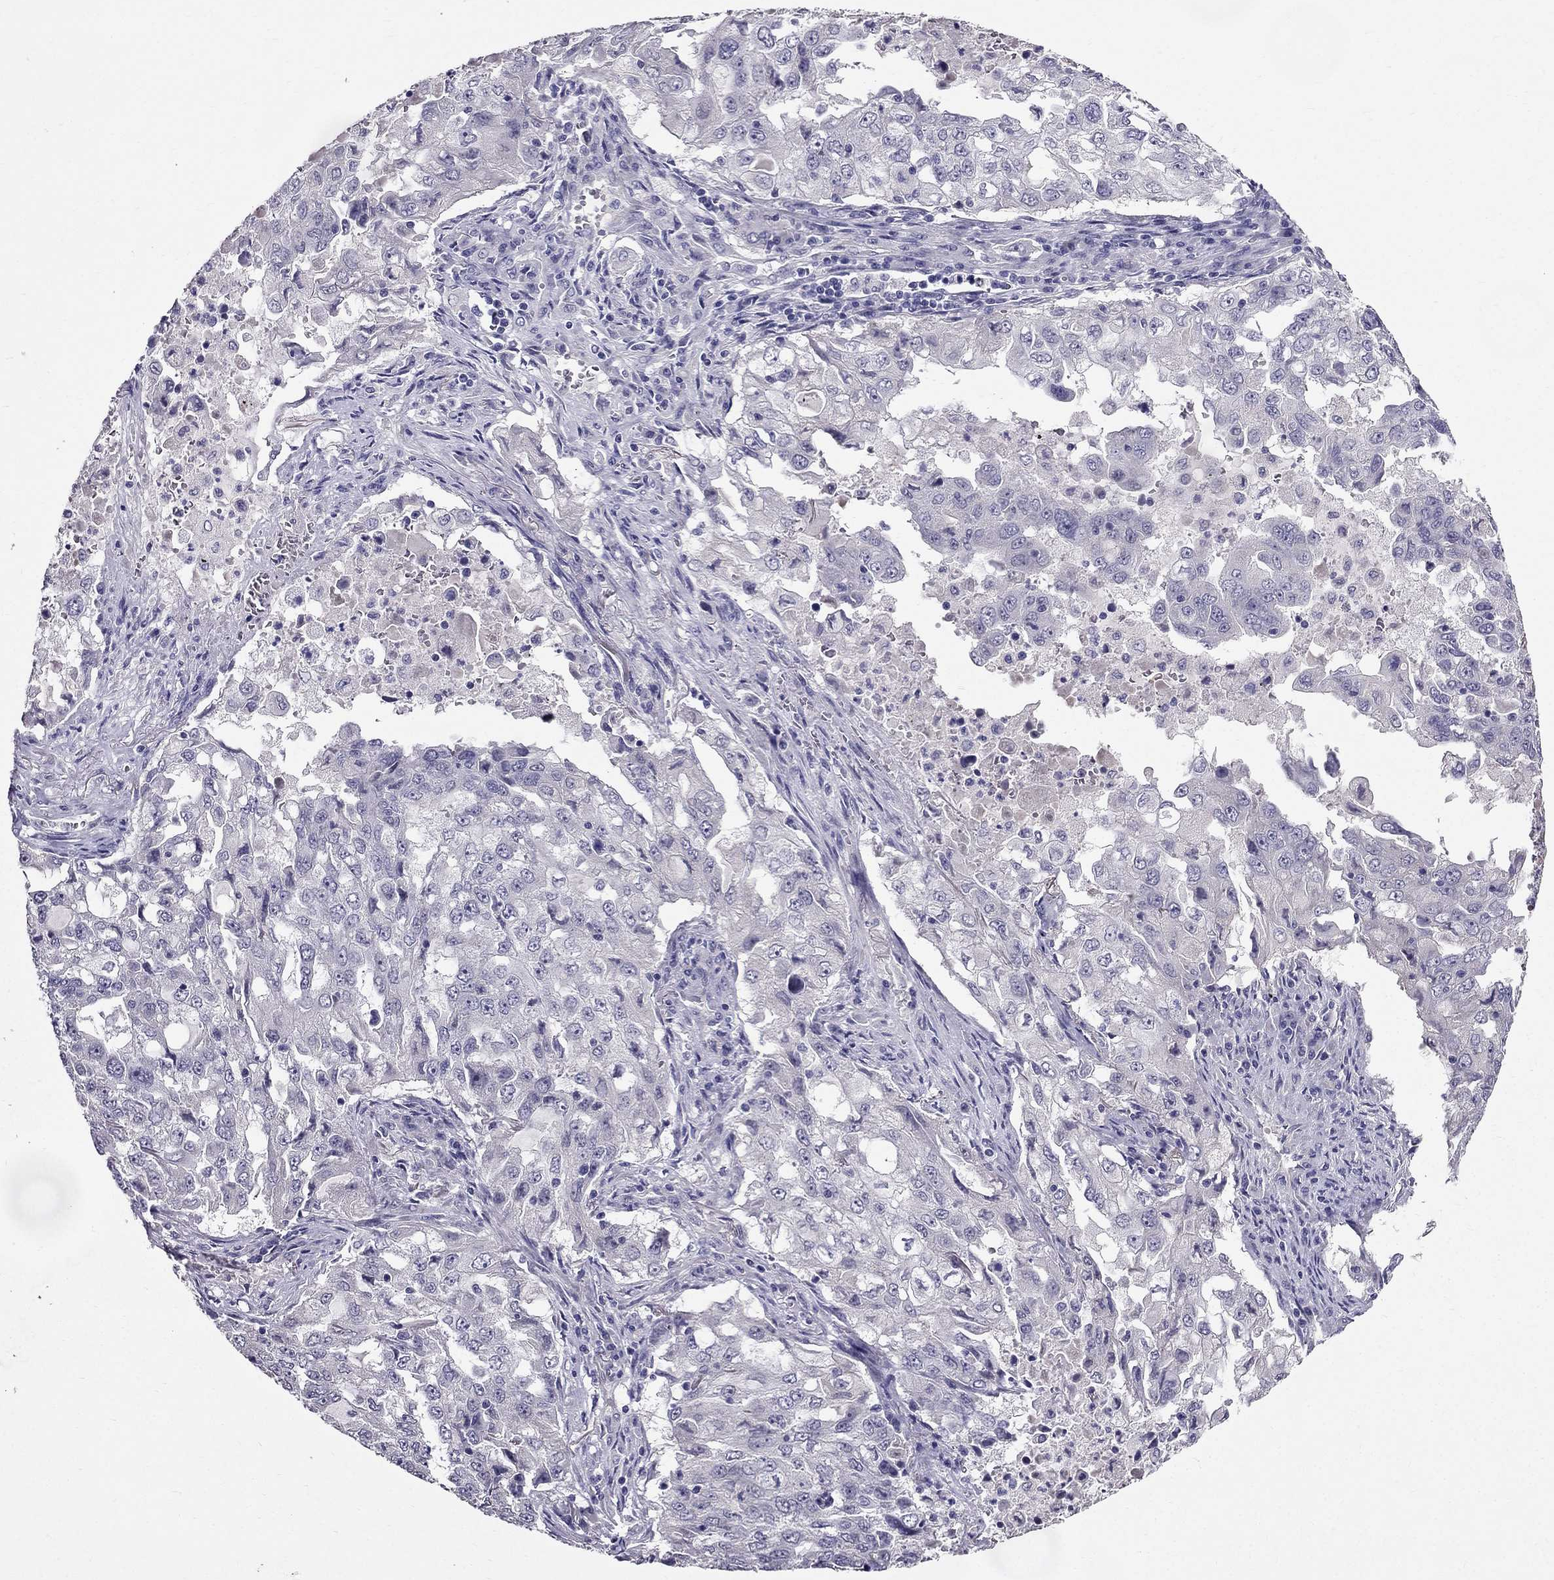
{"staining": {"intensity": "negative", "quantity": "none", "location": "none"}, "tissue": "lung cancer", "cell_type": "Tumor cells", "image_type": "cancer", "snomed": [{"axis": "morphology", "description": "Adenocarcinoma, NOS"}, {"axis": "topography", "description": "Lung"}], "caption": "High power microscopy image of an immunohistochemistry photomicrograph of adenocarcinoma (lung), revealing no significant positivity in tumor cells.", "gene": "DUSP15", "patient": {"sex": "female", "age": 61}}